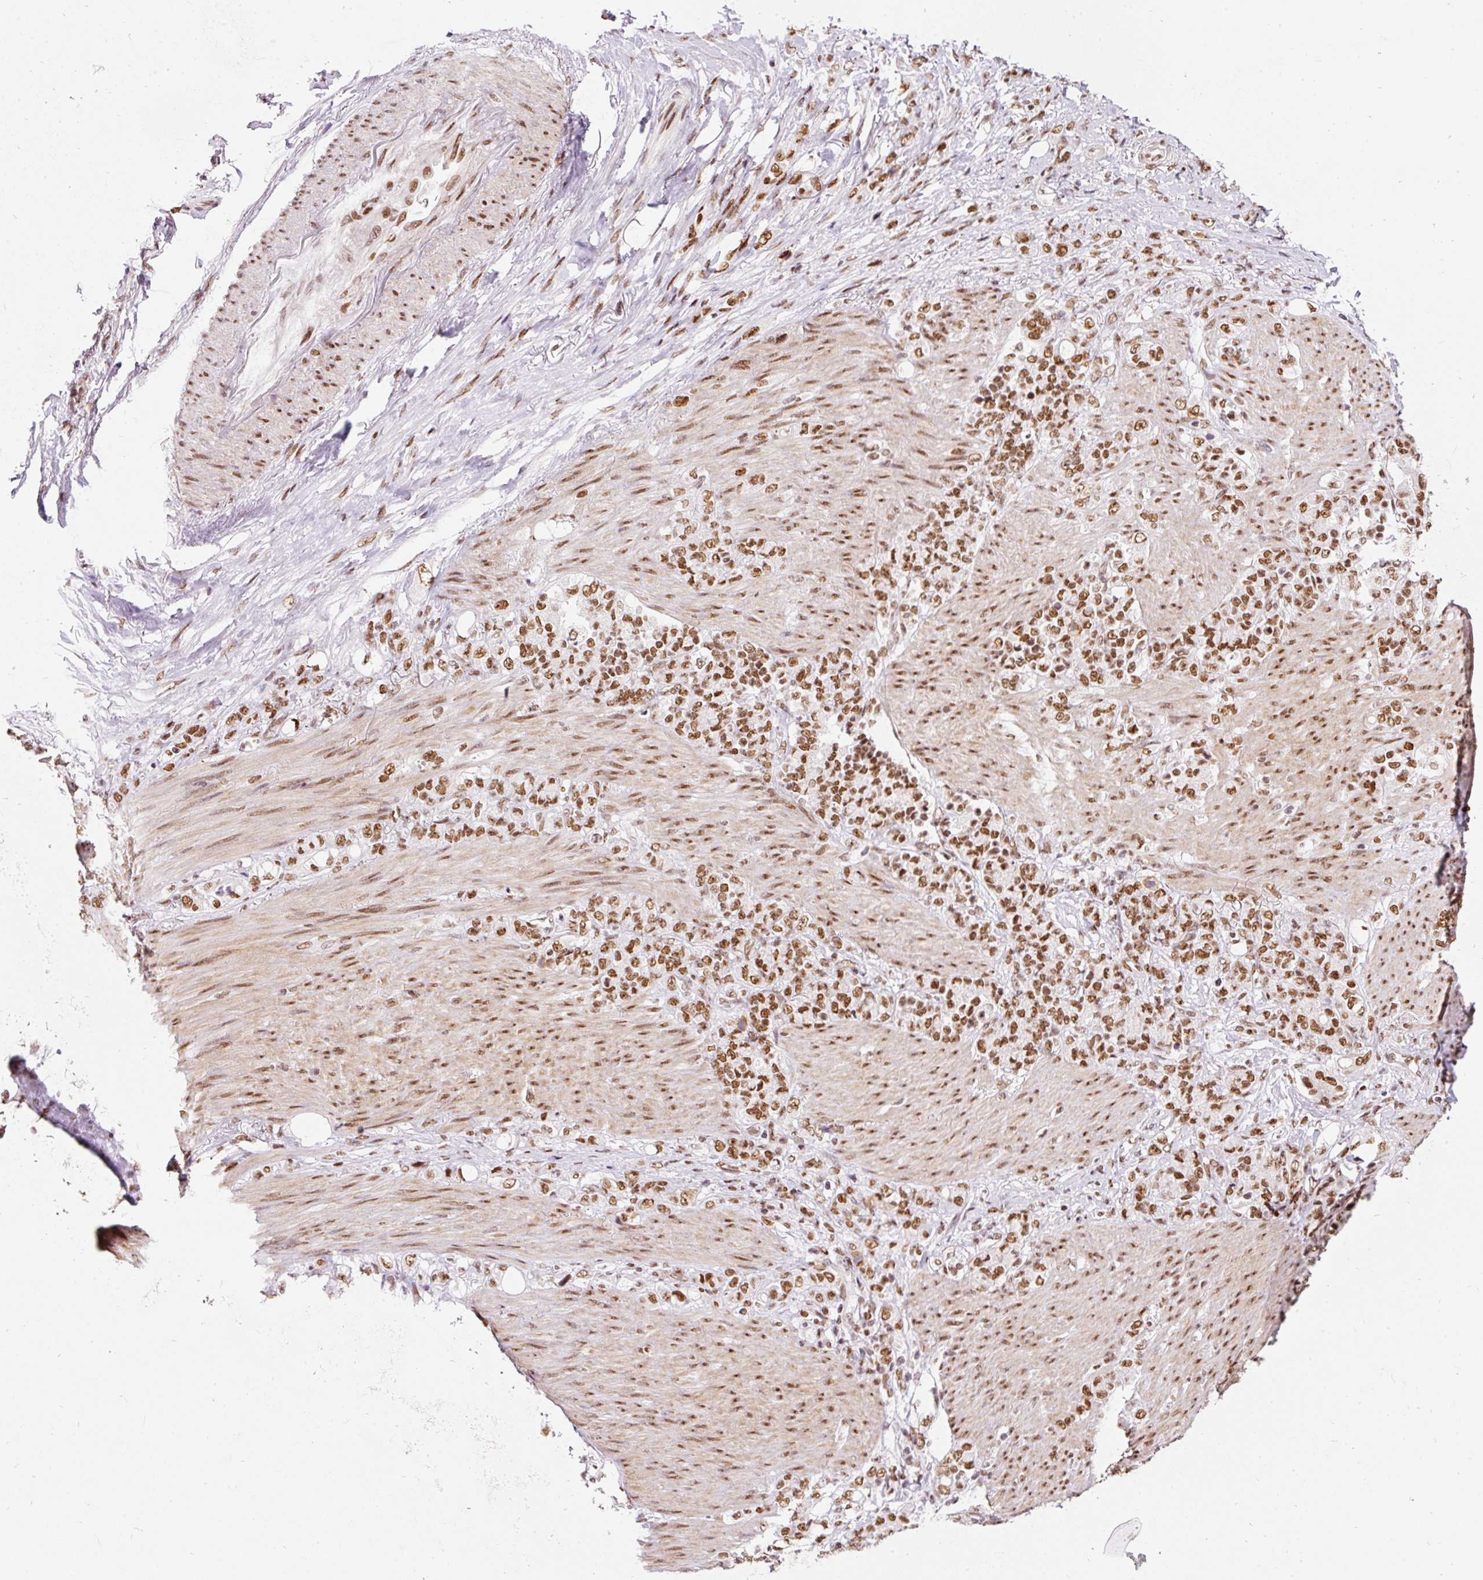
{"staining": {"intensity": "moderate", "quantity": ">75%", "location": "nuclear"}, "tissue": "stomach cancer", "cell_type": "Tumor cells", "image_type": "cancer", "snomed": [{"axis": "morphology", "description": "Normal tissue, NOS"}, {"axis": "morphology", "description": "Adenocarcinoma, NOS"}, {"axis": "topography", "description": "Stomach"}], "caption": "The photomicrograph demonstrates immunohistochemical staining of stomach cancer. There is moderate nuclear expression is present in about >75% of tumor cells. (IHC, brightfield microscopy, high magnification).", "gene": "HNRNPC", "patient": {"sex": "female", "age": 79}}